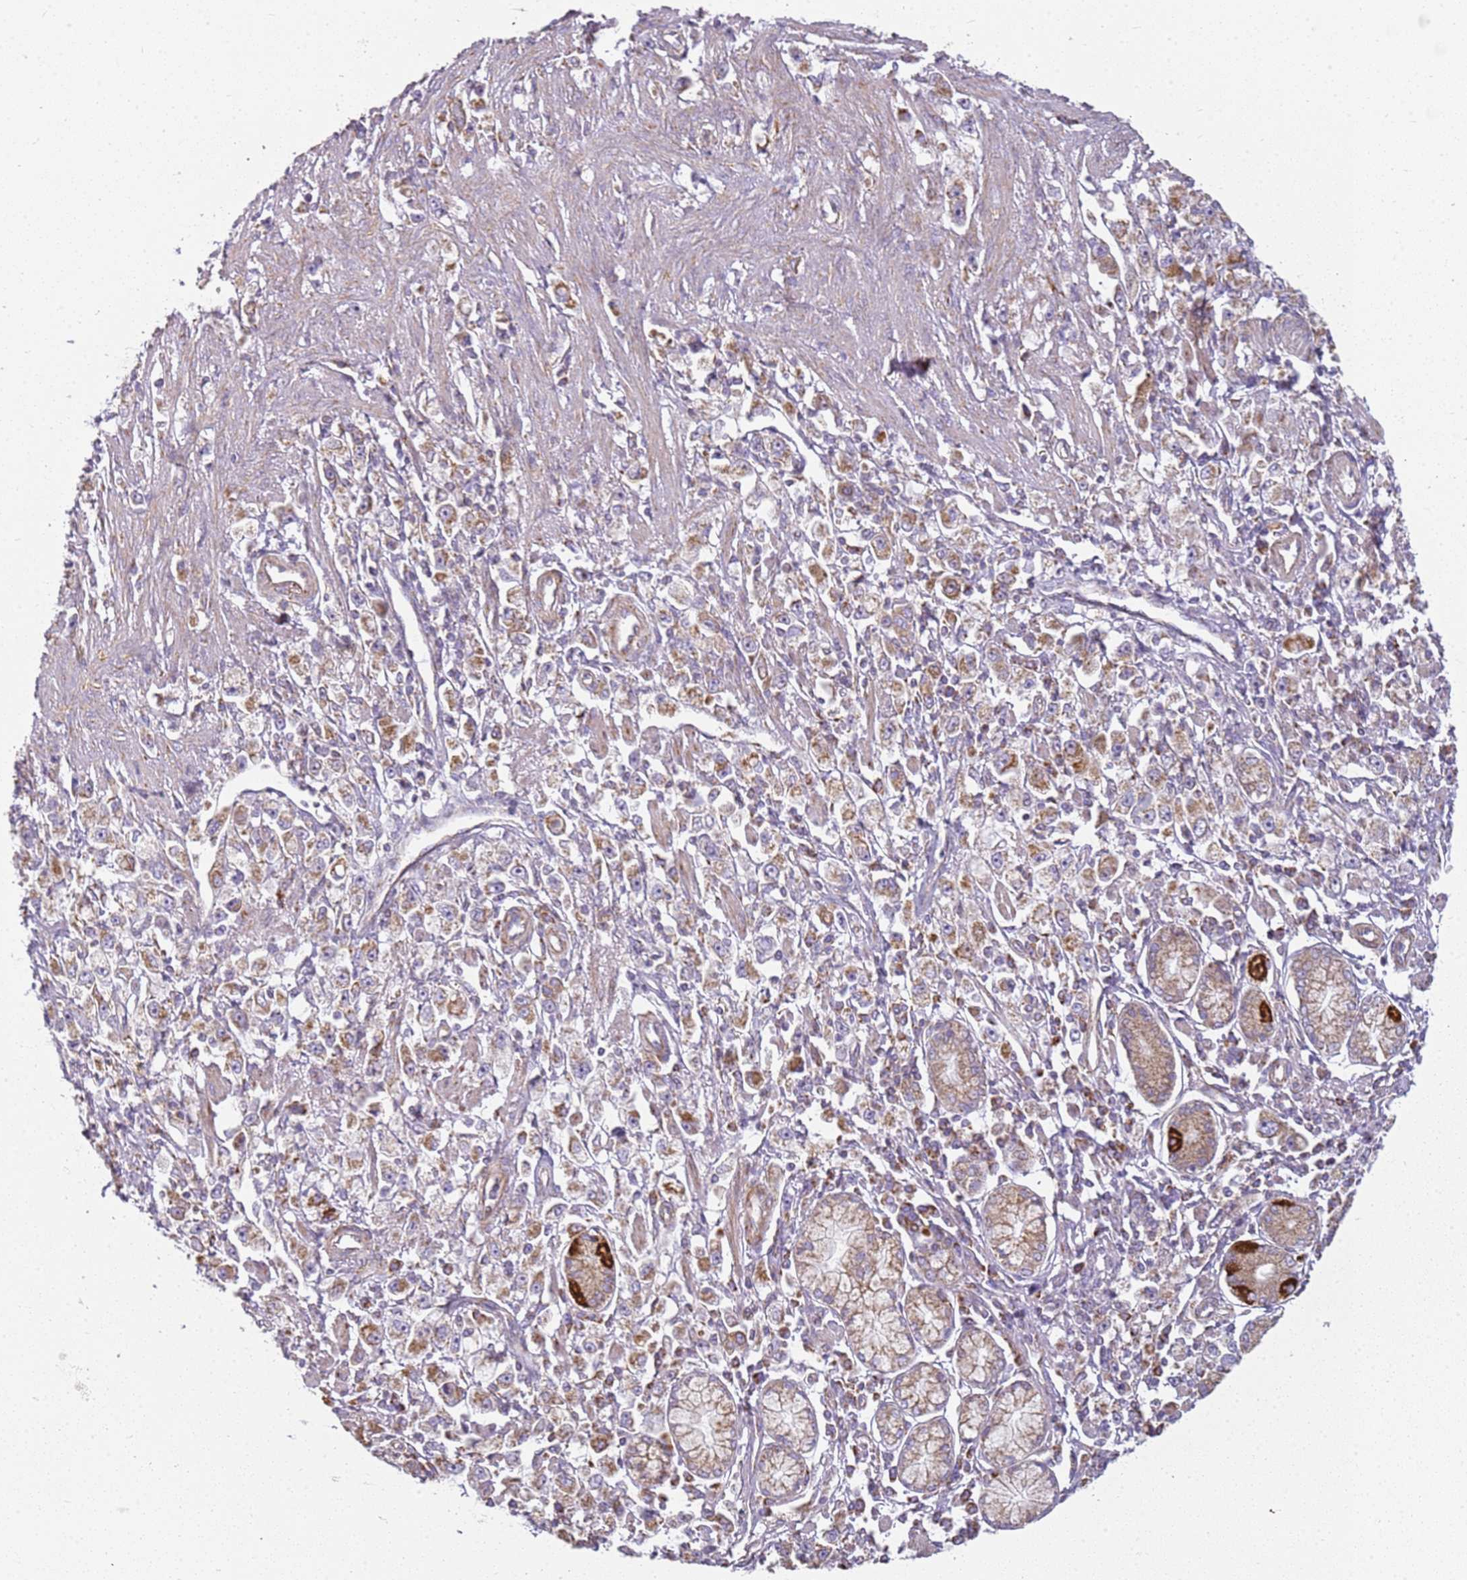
{"staining": {"intensity": "moderate", "quantity": "25%-75%", "location": "cytoplasmic/membranous"}, "tissue": "stomach cancer", "cell_type": "Tumor cells", "image_type": "cancer", "snomed": [{"axis": "morphology", "description": "Adenocarcinoma, NOS"}, {"axis": "topography", "description": "Stomach"}], "caption": "IHC photomicrograph of neoplastic tissue: stomach adenocarcinoma stained using immunohistochemistry exhibits medium levels of moderate protein expression localized specifically in the cytoplasmic/membranous of tumor cells, appearing as a cytoplasmic/membranous brown color.", "gene": "TMEM200C", "patient": {"sex": "female", "age": 59}}